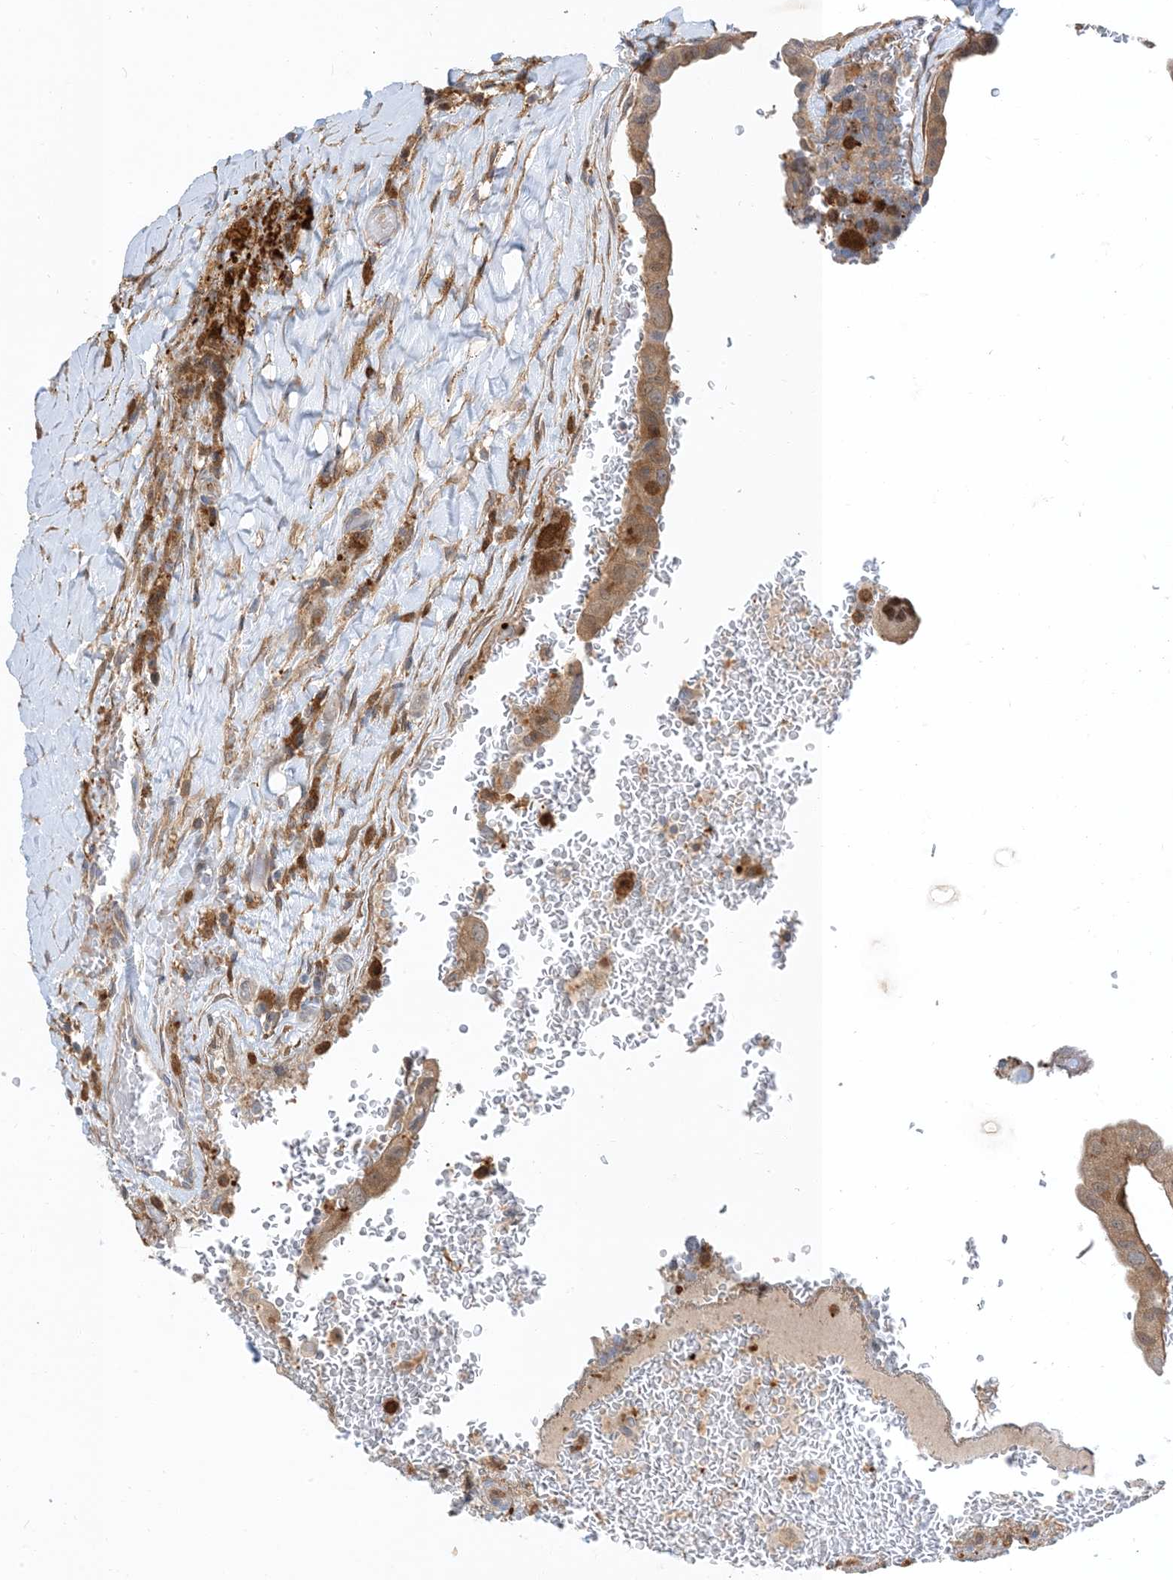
{"staining": {"intensity": "moderate", "quantity": ">75%", "location": "cytoplasmic/membranous"}, "tissue": "thyroid cancer", "cell_type": "Tumor cells", "image_type": "cancer", "snomed": [{"axis": "morphology", "description": "Papillary adenocarcinoma, NOS"}, {"axis": "topography", "description": "Thyroid gland"}], "caption": "The micrograph shows immunohistochemical staining of thyroid cancer (papillary adenocarcinoma). There is moderate cytoplasmic/membranous staining is present in about >75% of tumor cells. The protein is shown in brown color, while the nuclei are stained blue.", "gene": "NAGK", "patient": {"sex": "male", "age": 77}}